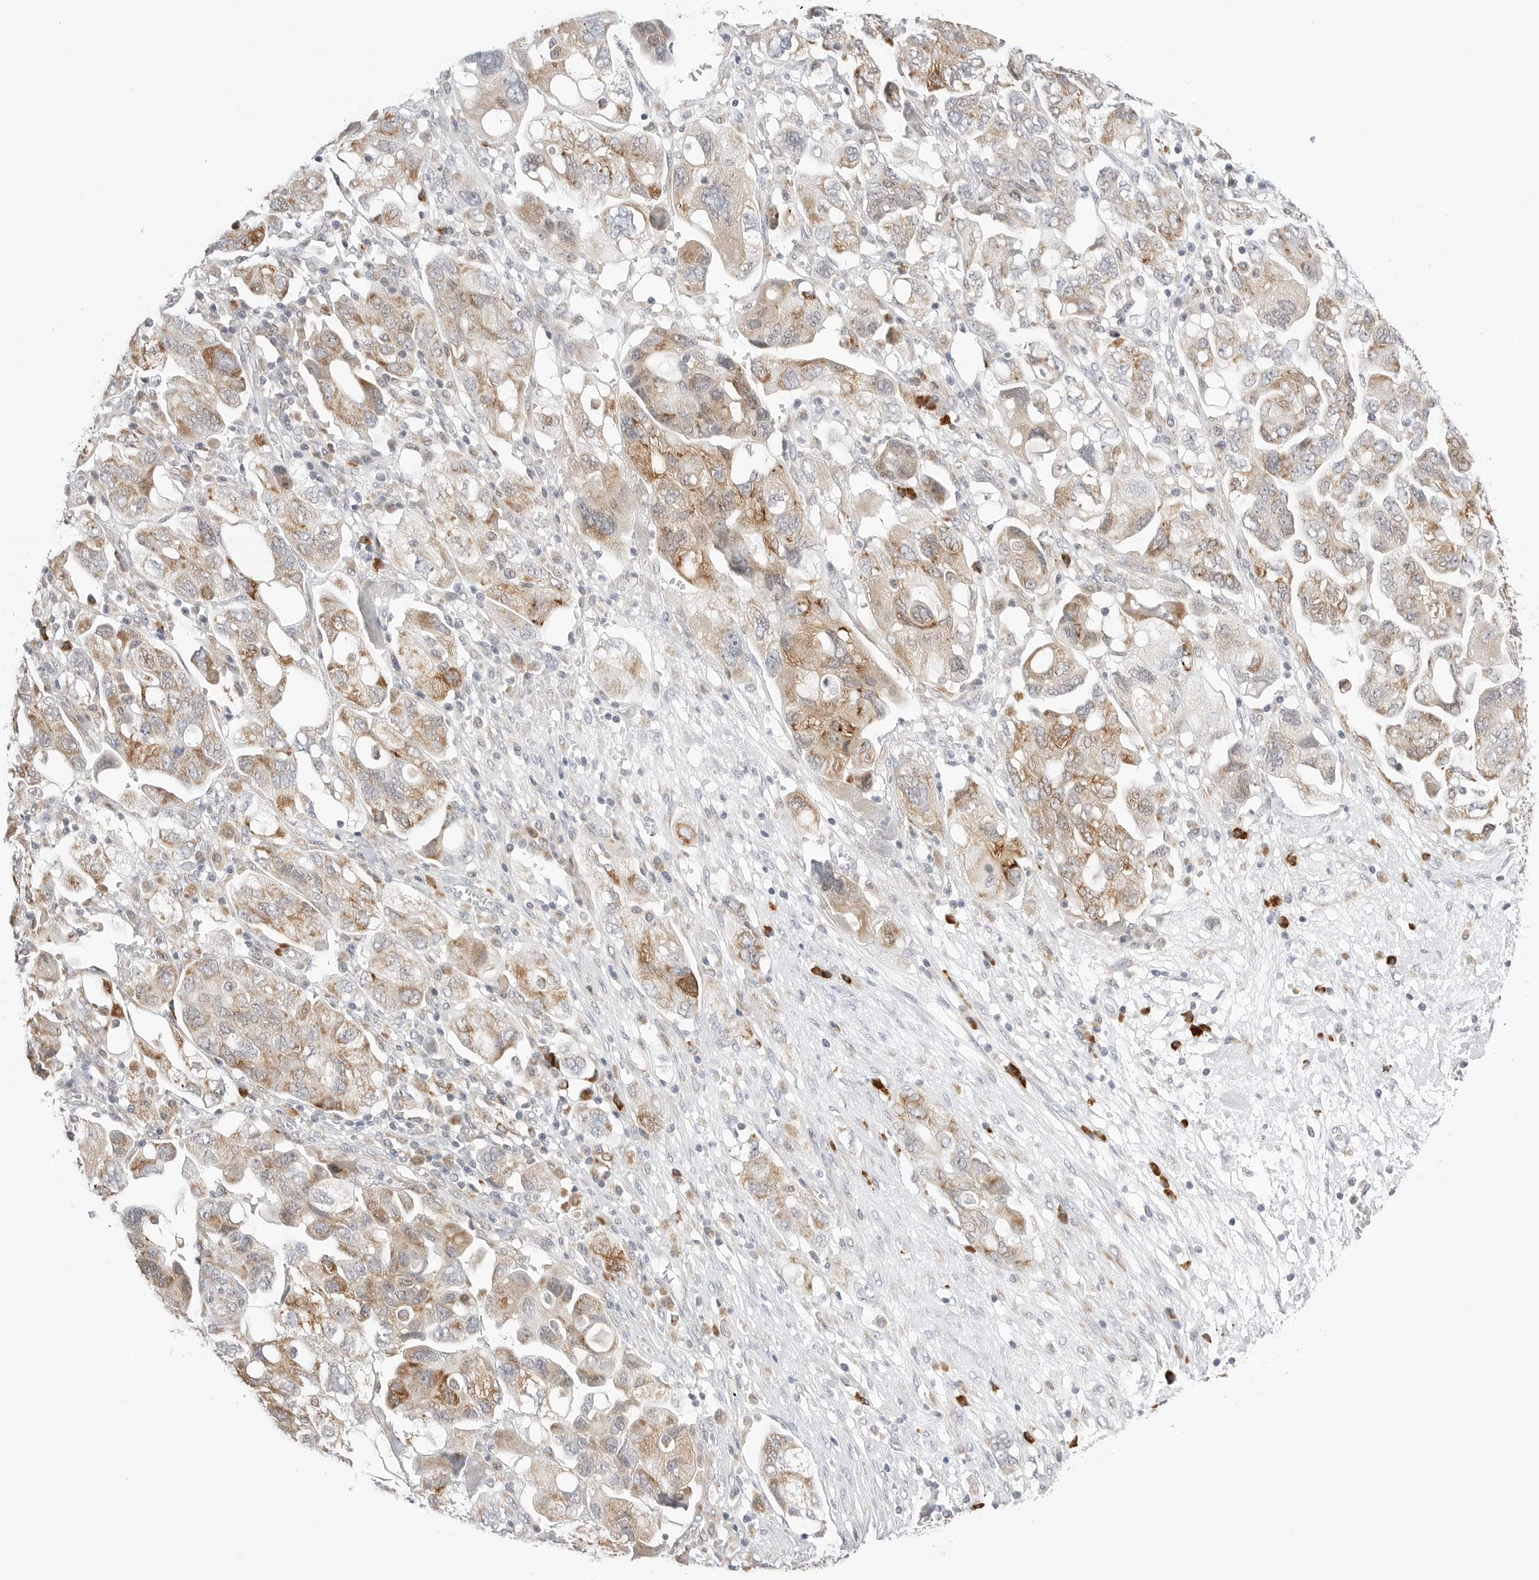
{"staining": {"intensity": "moderate", "quantity": ">75%", "location": "cytoplasmic/membranous"}, "tissue": "ovarian cancer", "cell_type": "Tumor cells", "image_type": "cancer", "snomed": [{"axis": "morphology", "description": "Carcinoma, NOS"}, {"axis": "morphology", "description": "Cystadenocarcinoma, serous, NOS"}, {"axis": "topography", "description": "Ovary"}], "caption": "Tumor cells reveal medium levels of moderate cytoplasmic/membranous positivity in about >75% of cells in human ovarian cancer.", "gene": "RPN1", "patient": {"sex": "female", "age": 69}}